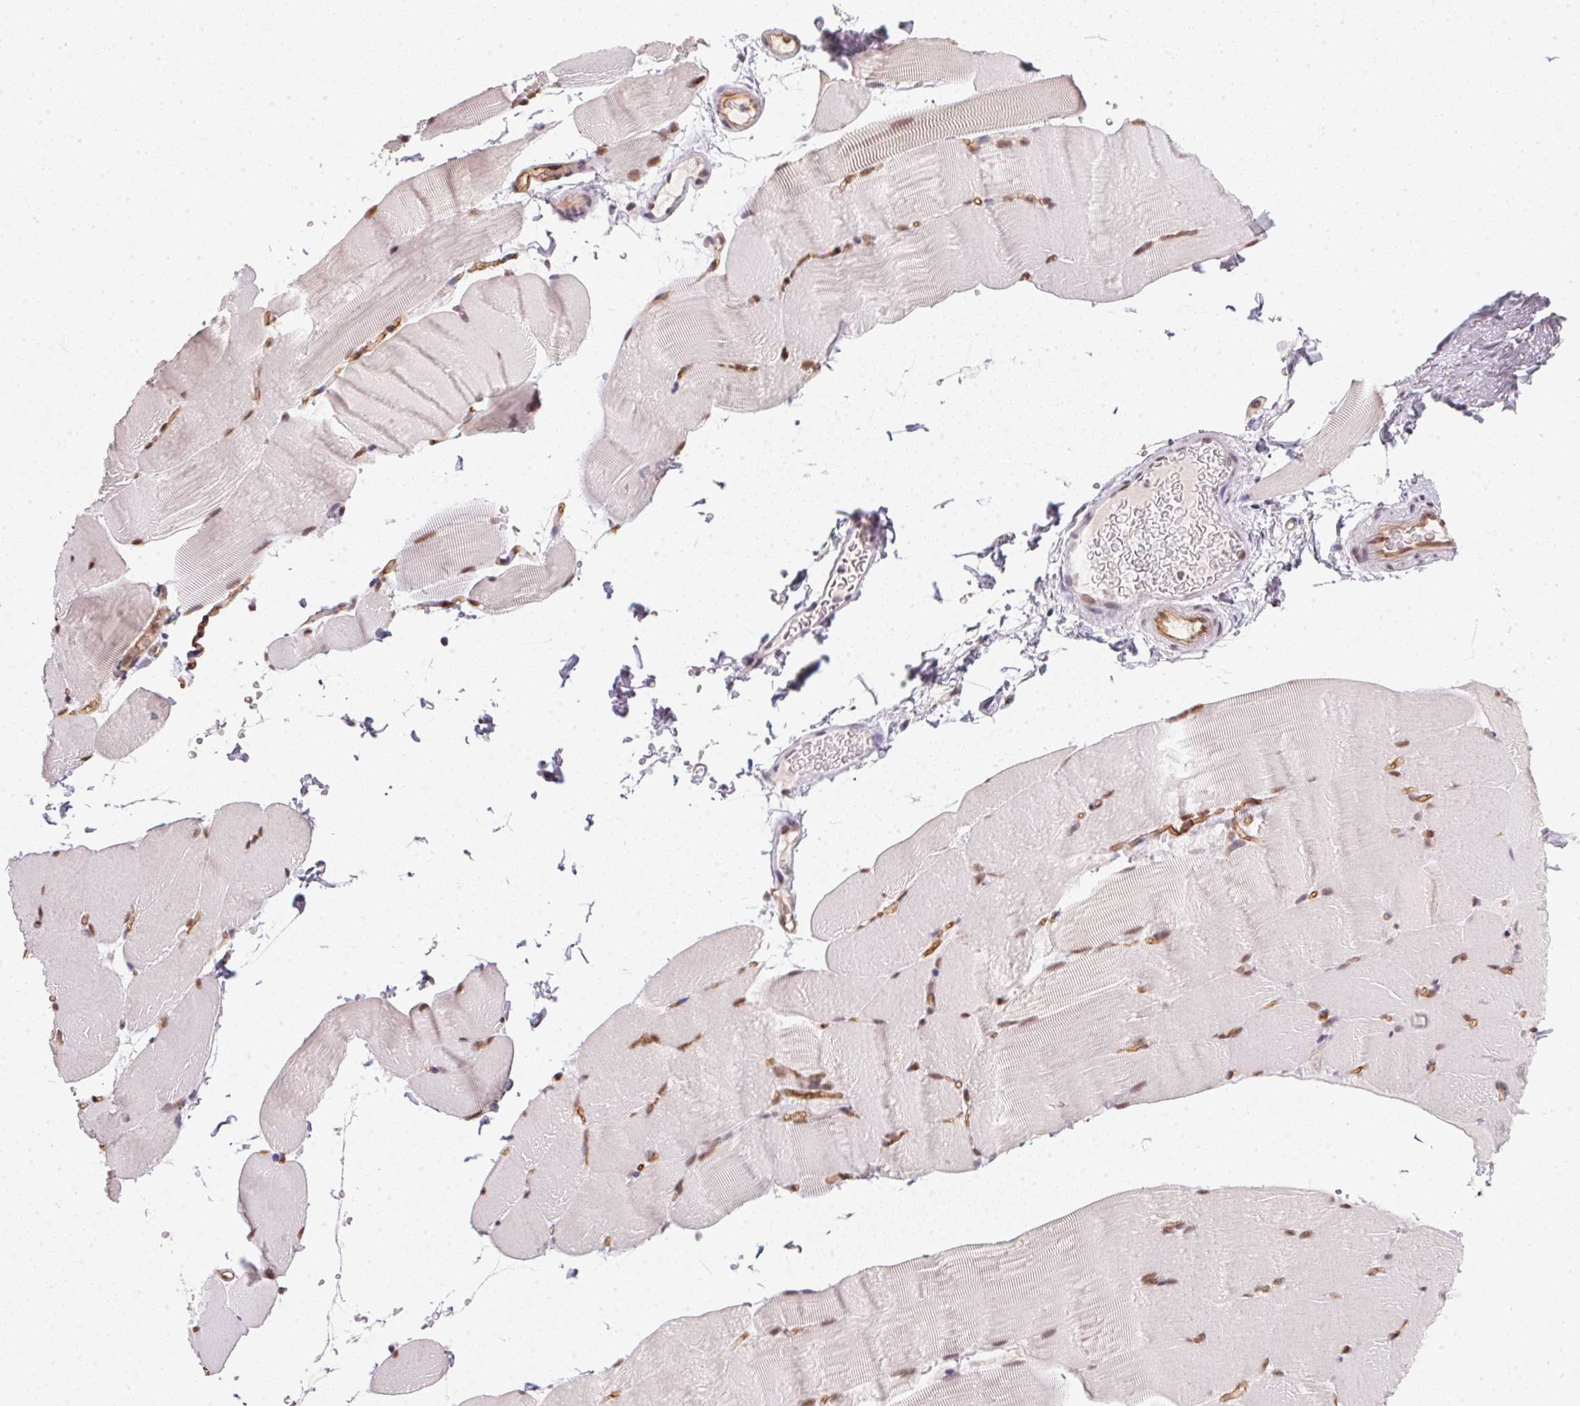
{"staining": {"intensity": "moderate", "quantity": ">75%", "location": "nuclear"}, "tissue": "skeletal muscle", "cell_type": "Myocytes", "image_type": "normal", "snomed": [{"axis": "morphology", "description": "Normal tissue, NOS"}, {"axis": "topography", "description": "Skeletal muscle"}], "caption": "High-power microscopy captured an immunohistochemistry photomicrograph of unremarkable skeletal muscle, revealing moderate nuclear staining in approximately >75% of myocytes.", "gene": "SRSF7", "patient": {"sex": "female", "age": 37}}